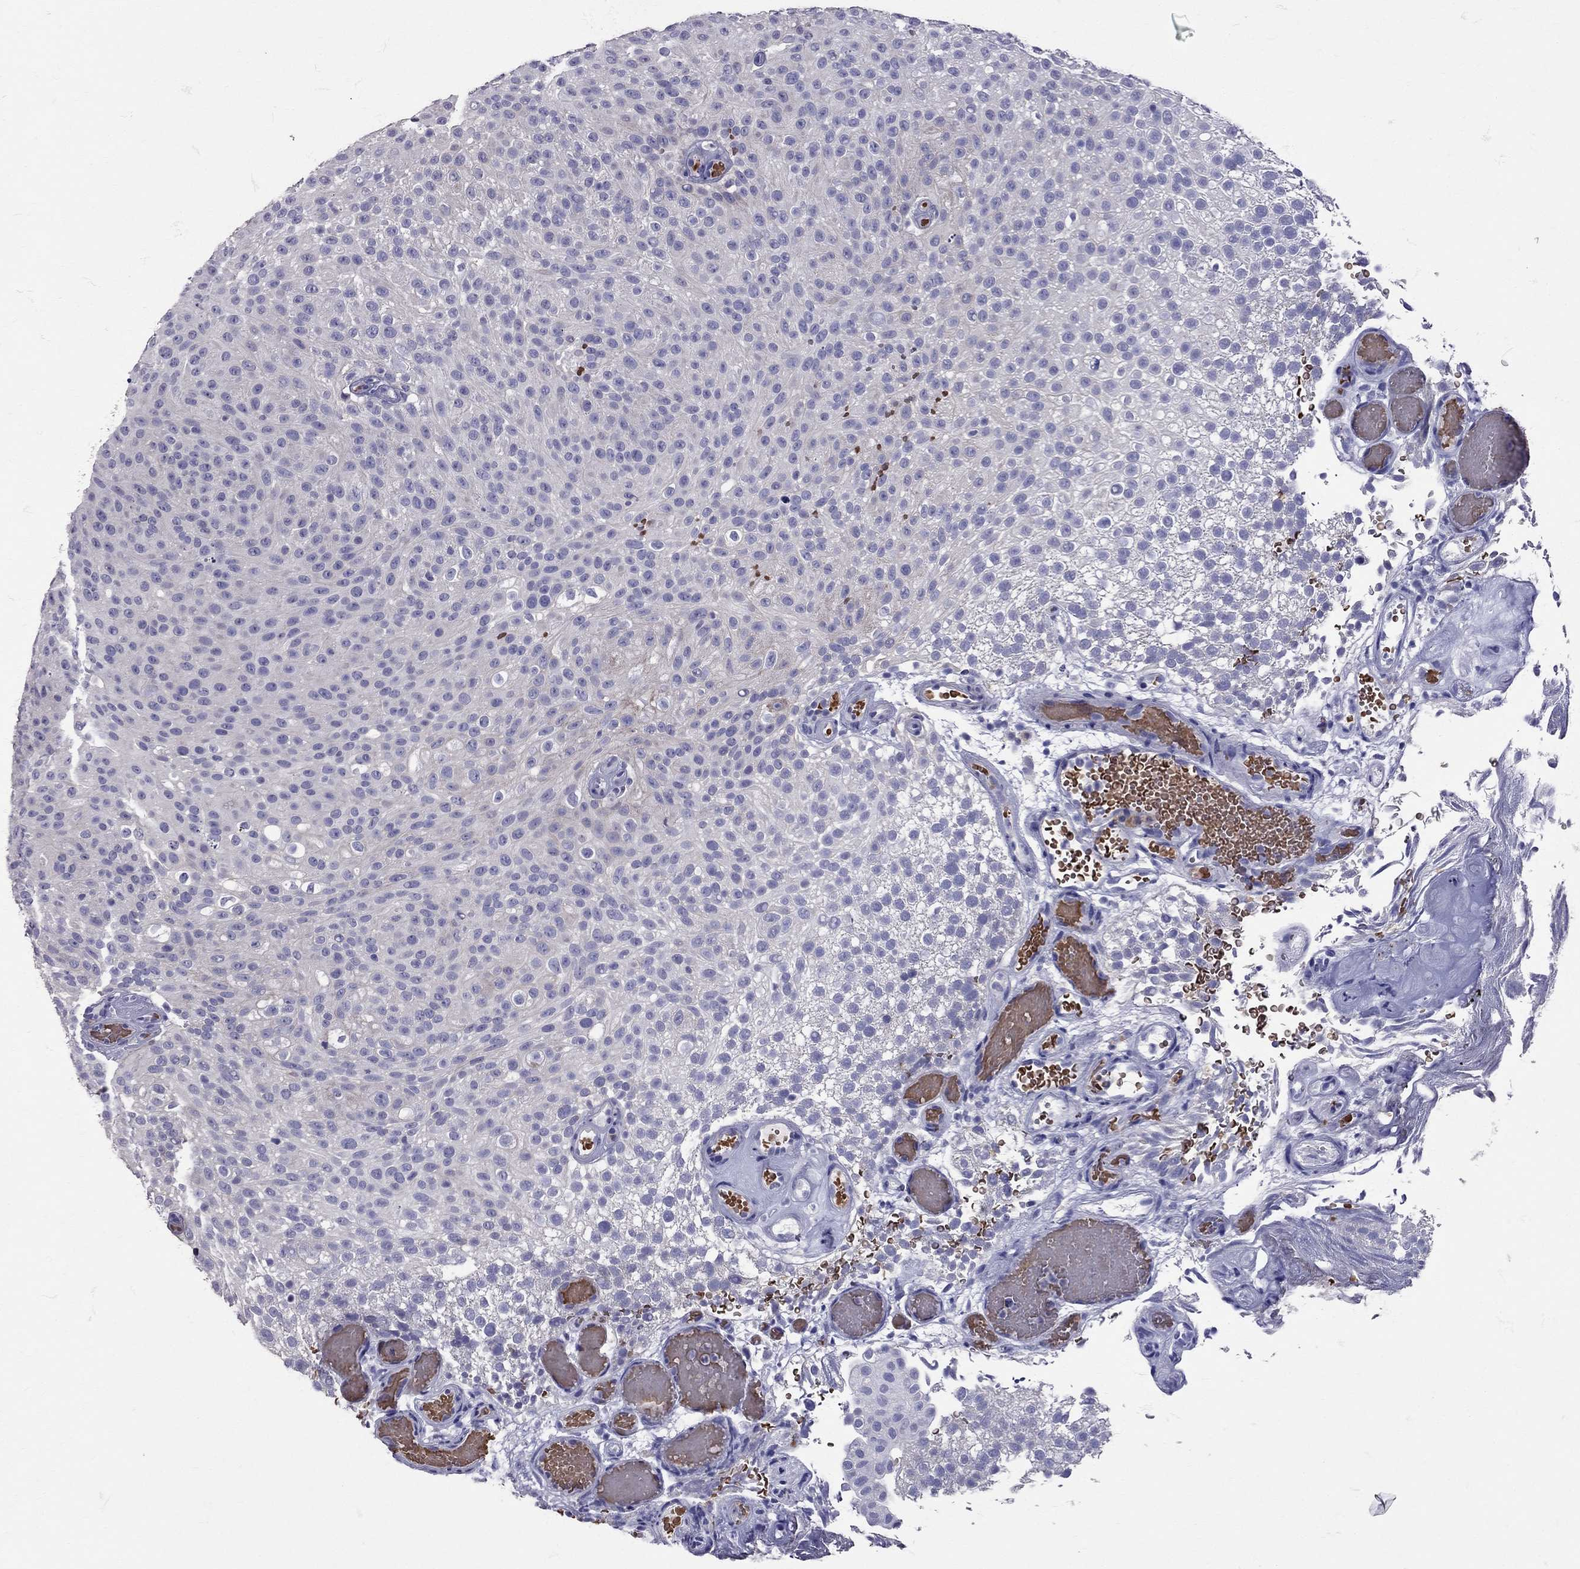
{"staining": {"intensity": "negative", "quantity": "none", "location": "none"}, "tissue": "urothelial cancer", "cell_type": "Tumor cells", "image_type": "cancer", "snomed": [{"axis": "morphology", "description": "Urothelial carcinoma, Low grade"}, {"axis": "topography", "description": "Urinary bladder"}], "caption": "An immunohistochemistry (IHC) photomicrograph of urothelial carcinoma (low-grade) is shown. There is no staining in tumor cells of urothelial carcinoma (low-grade).", "gene": "TBR1", "patient": {"sex": "male", "age": 78}}